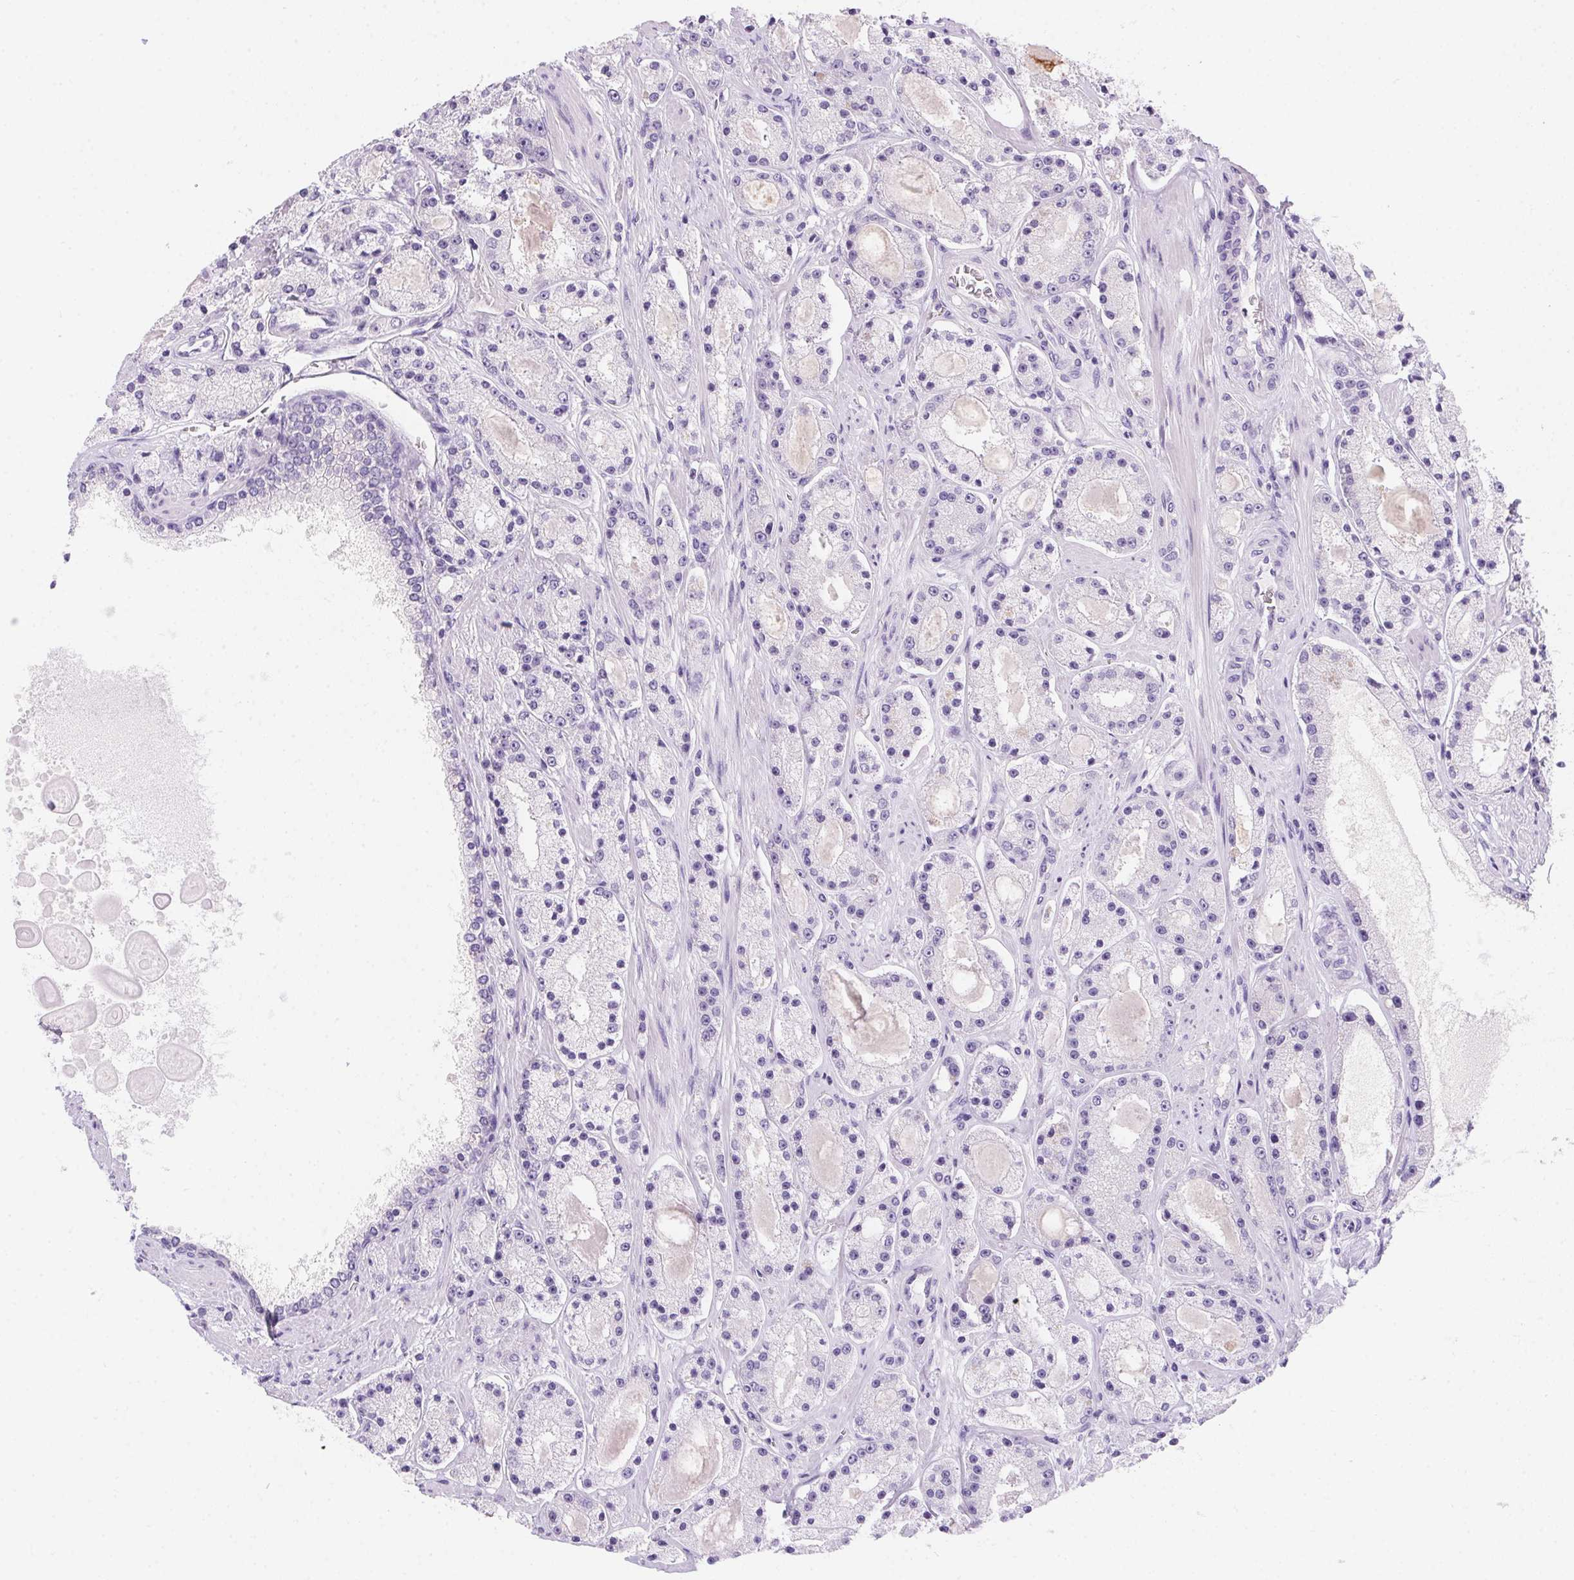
{"staining": {"intensity": "negative", "quantity": "none", "location": "none"}, "tissue": "prostate cancer", "cell_type": "Tumor cells", "image_type": "cancer", "snomed": [{"axis": "morphology", "description": "Adenocarcinoma, High grade"}, {"axis": "topography", "description": "Prostate"}], "caption": "Tumor cells are negative for brown protein staining in high-grade adenocarcinoma (prostate). (DAB (3,3'-diaminobenzidine) immunohistochemistry (IHC), high magnification).", "gene": "PRKAA1", "patient": {"sex": "male", "age": 67}}